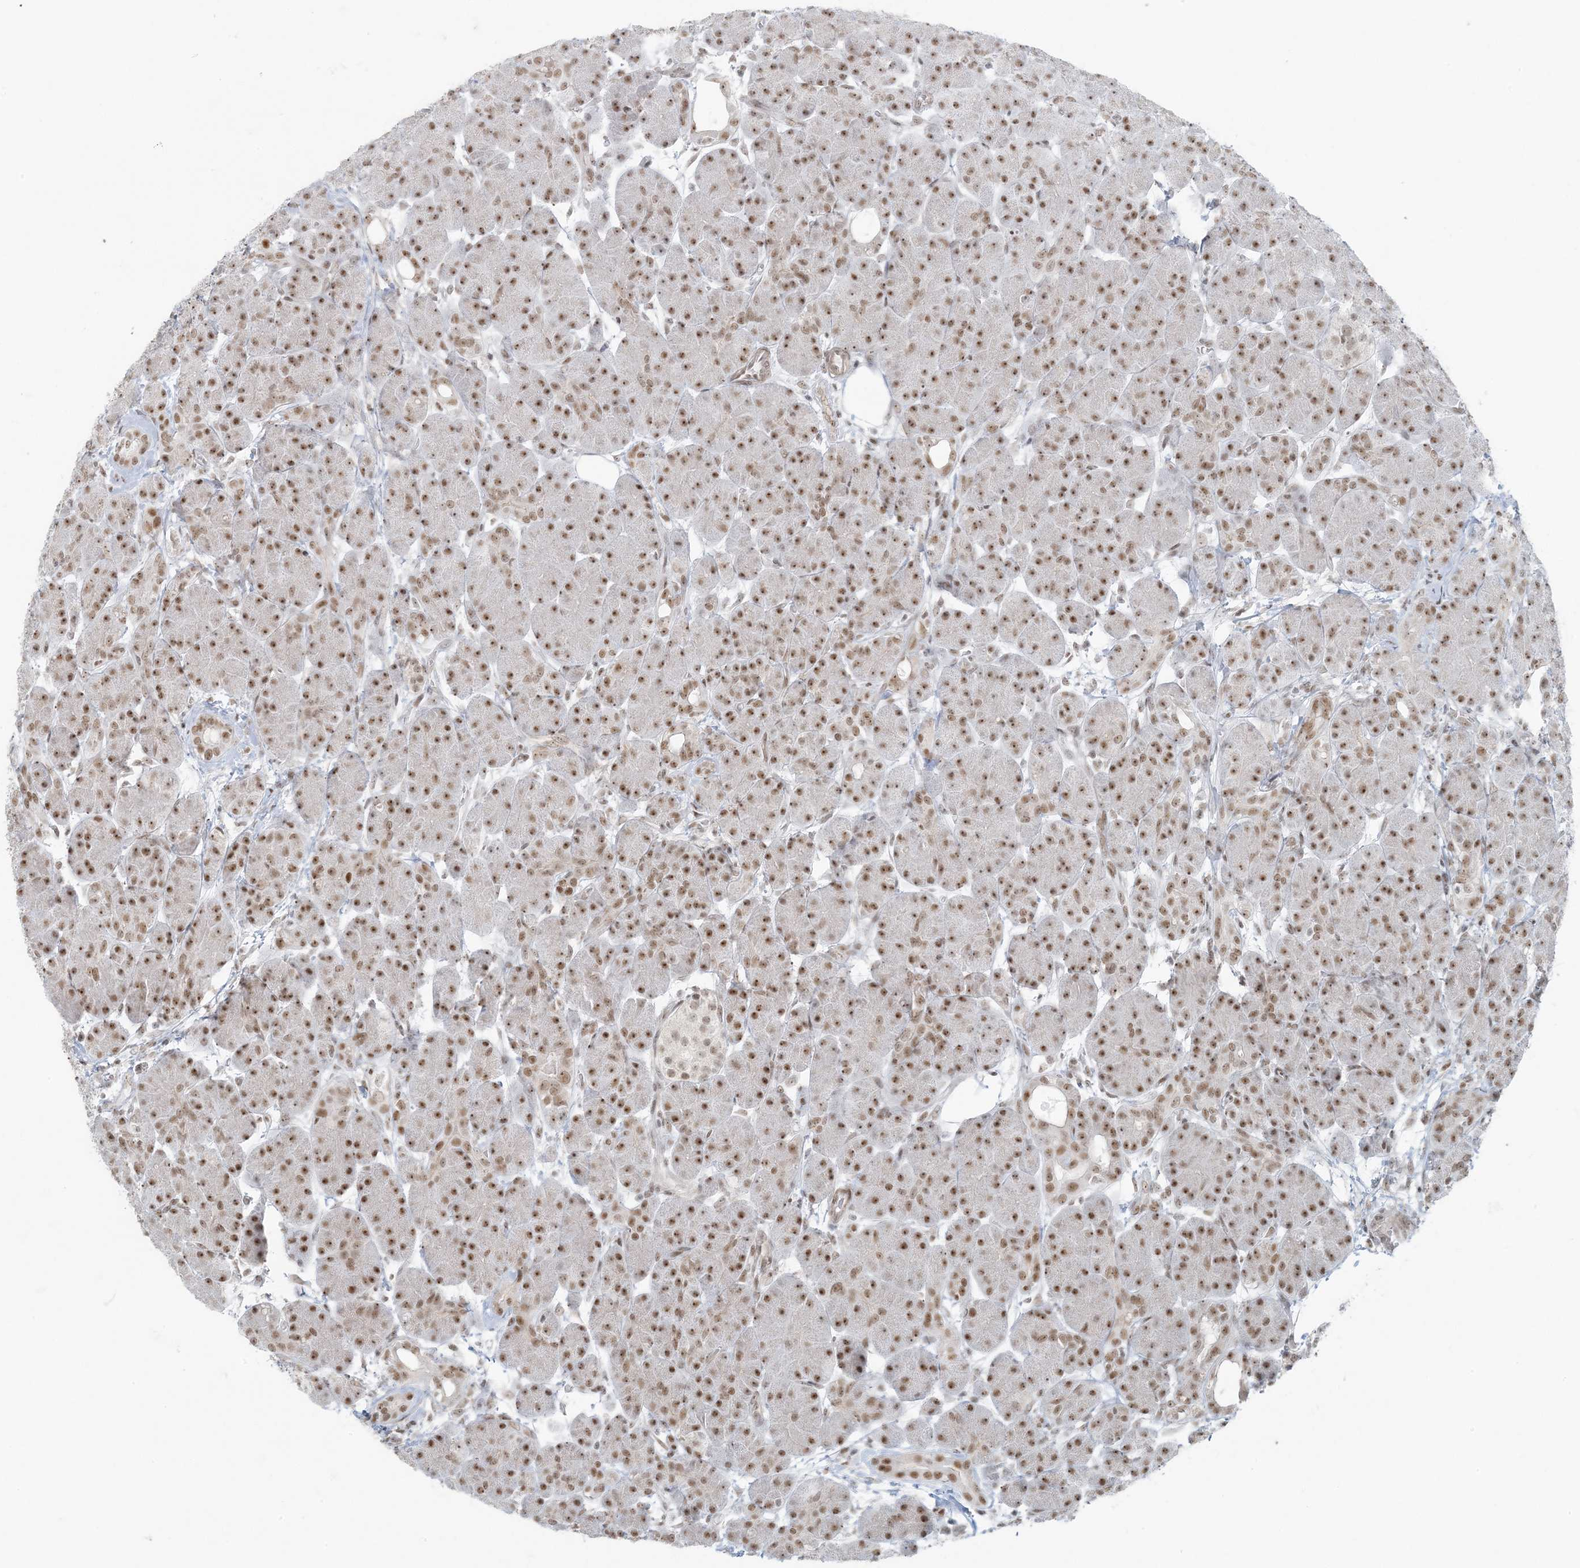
{"staining": {"intensity": "moderate", "quantity": ">75%", "location": "nuclear"}, "tissue": "pancreas", "cell_type": "Exocrine glandular cells", "image_type": "normal", "snomed": [{"axis": "morphology", "description": "Normal tissue, NOS"}, {"axis": "topography", "description": "Pancreas"}], "caption": "A medium amount of moderate nuclear staining is appreciated in about >75% of exocrine glandular cells in benign pancreas. Ihc stains the protein in brown and the nuclei are stained blue.", "gene": "ZNF787", "patient": {"sex": "male", "age": 63}}